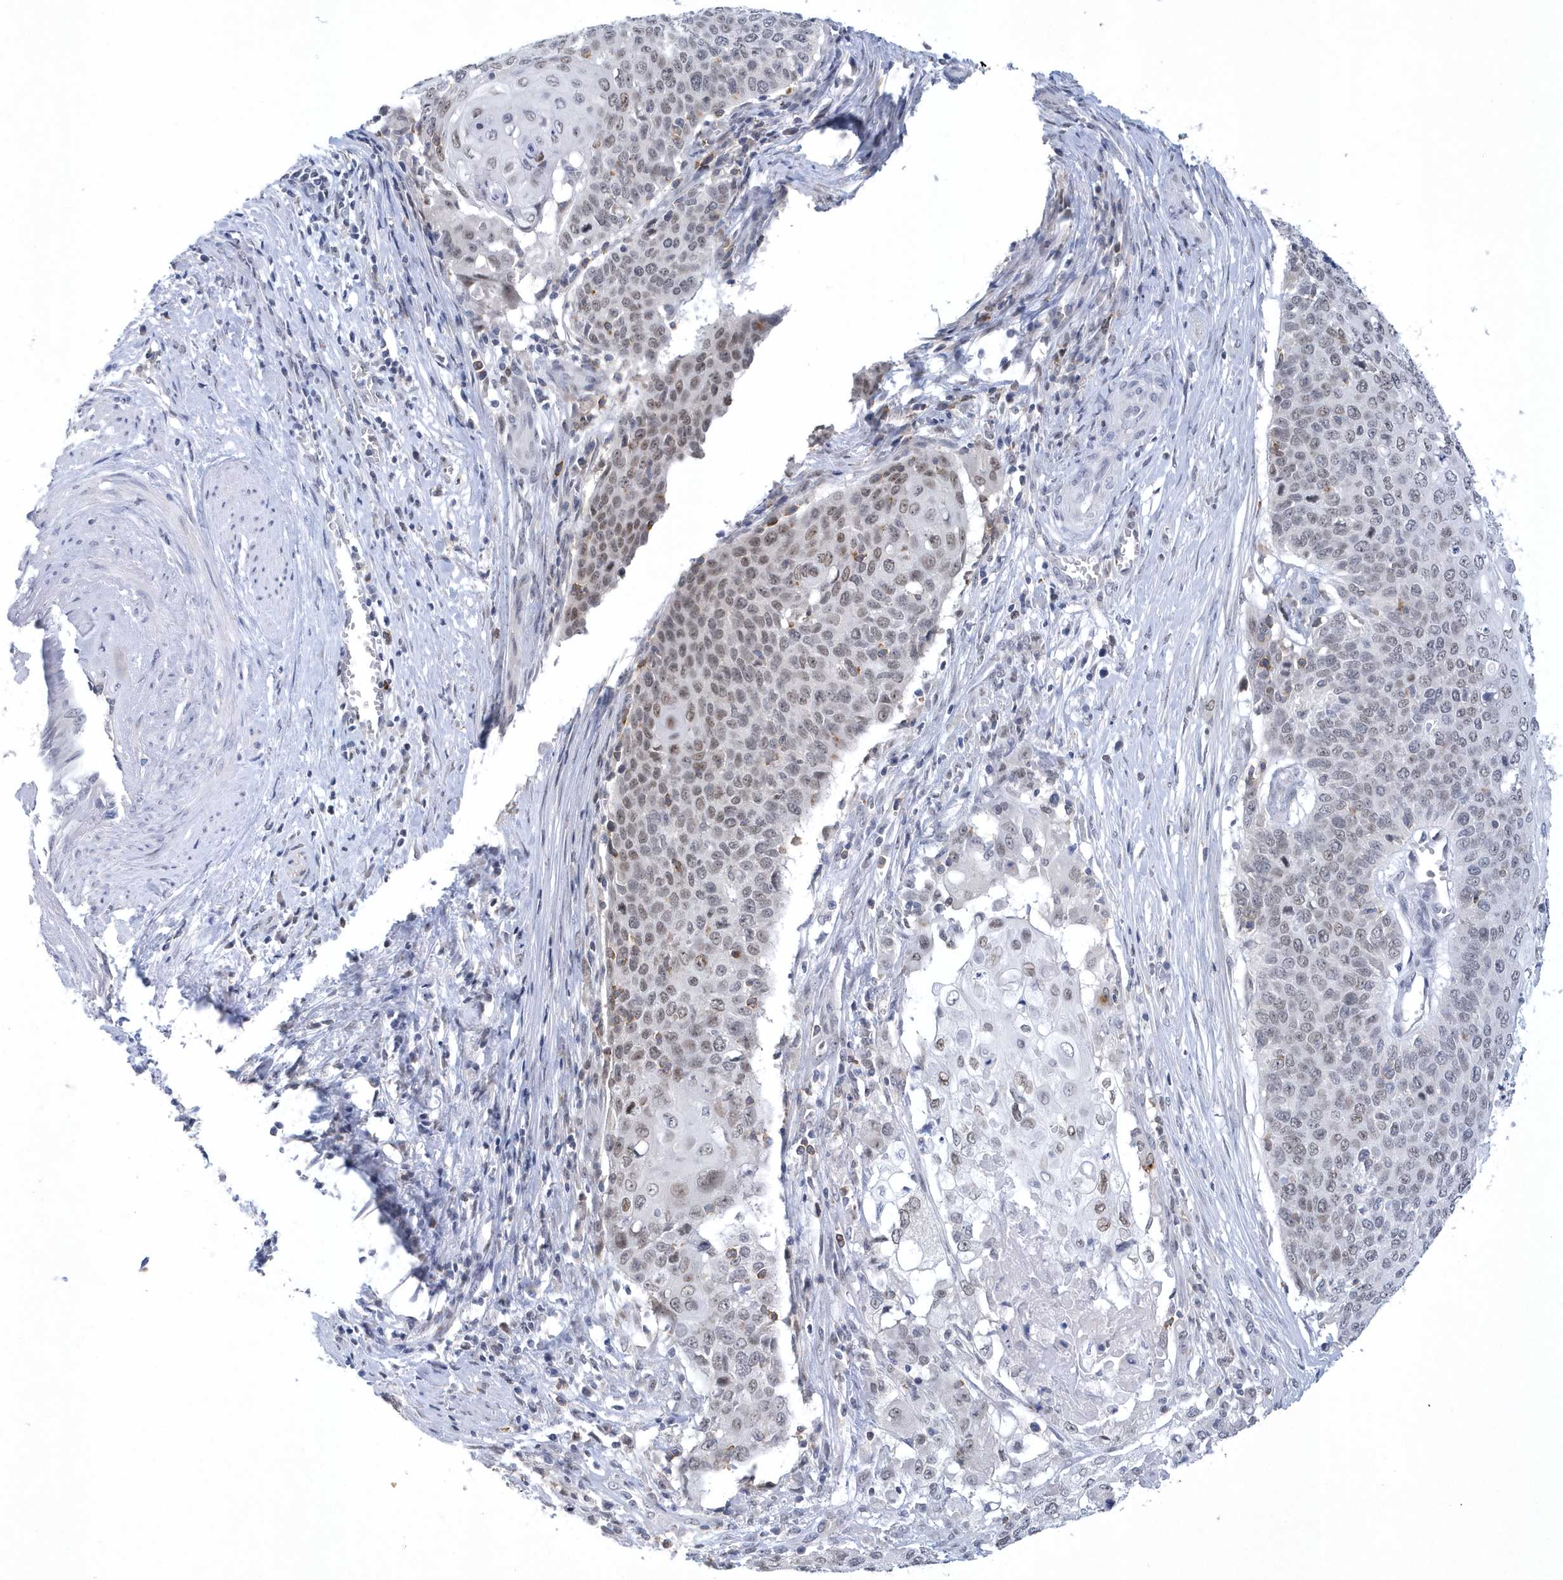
{"staining": {"intensity": "weak", "quantity": "<25%", "location": "nuclear"}, "tissue": "cervical cancer", "cell_type": "Tumor cells", "image_type": "cancer", "snomed": [{"axis": "morphology", "description": "Squamous cell carcinoma, NOS"}, {"axis": "topography", "description": "Cervix"}], "caption": "Photomicrograph shows no protein staining in tumor cells of cervical squamous cell carcinoma tissue. (DAB immunohistochemistry (IHC) visualized using brightfield microscopy, high magnification).", "gene": "SRGAP3", "patient": {"sex": "female", "age": 39}}